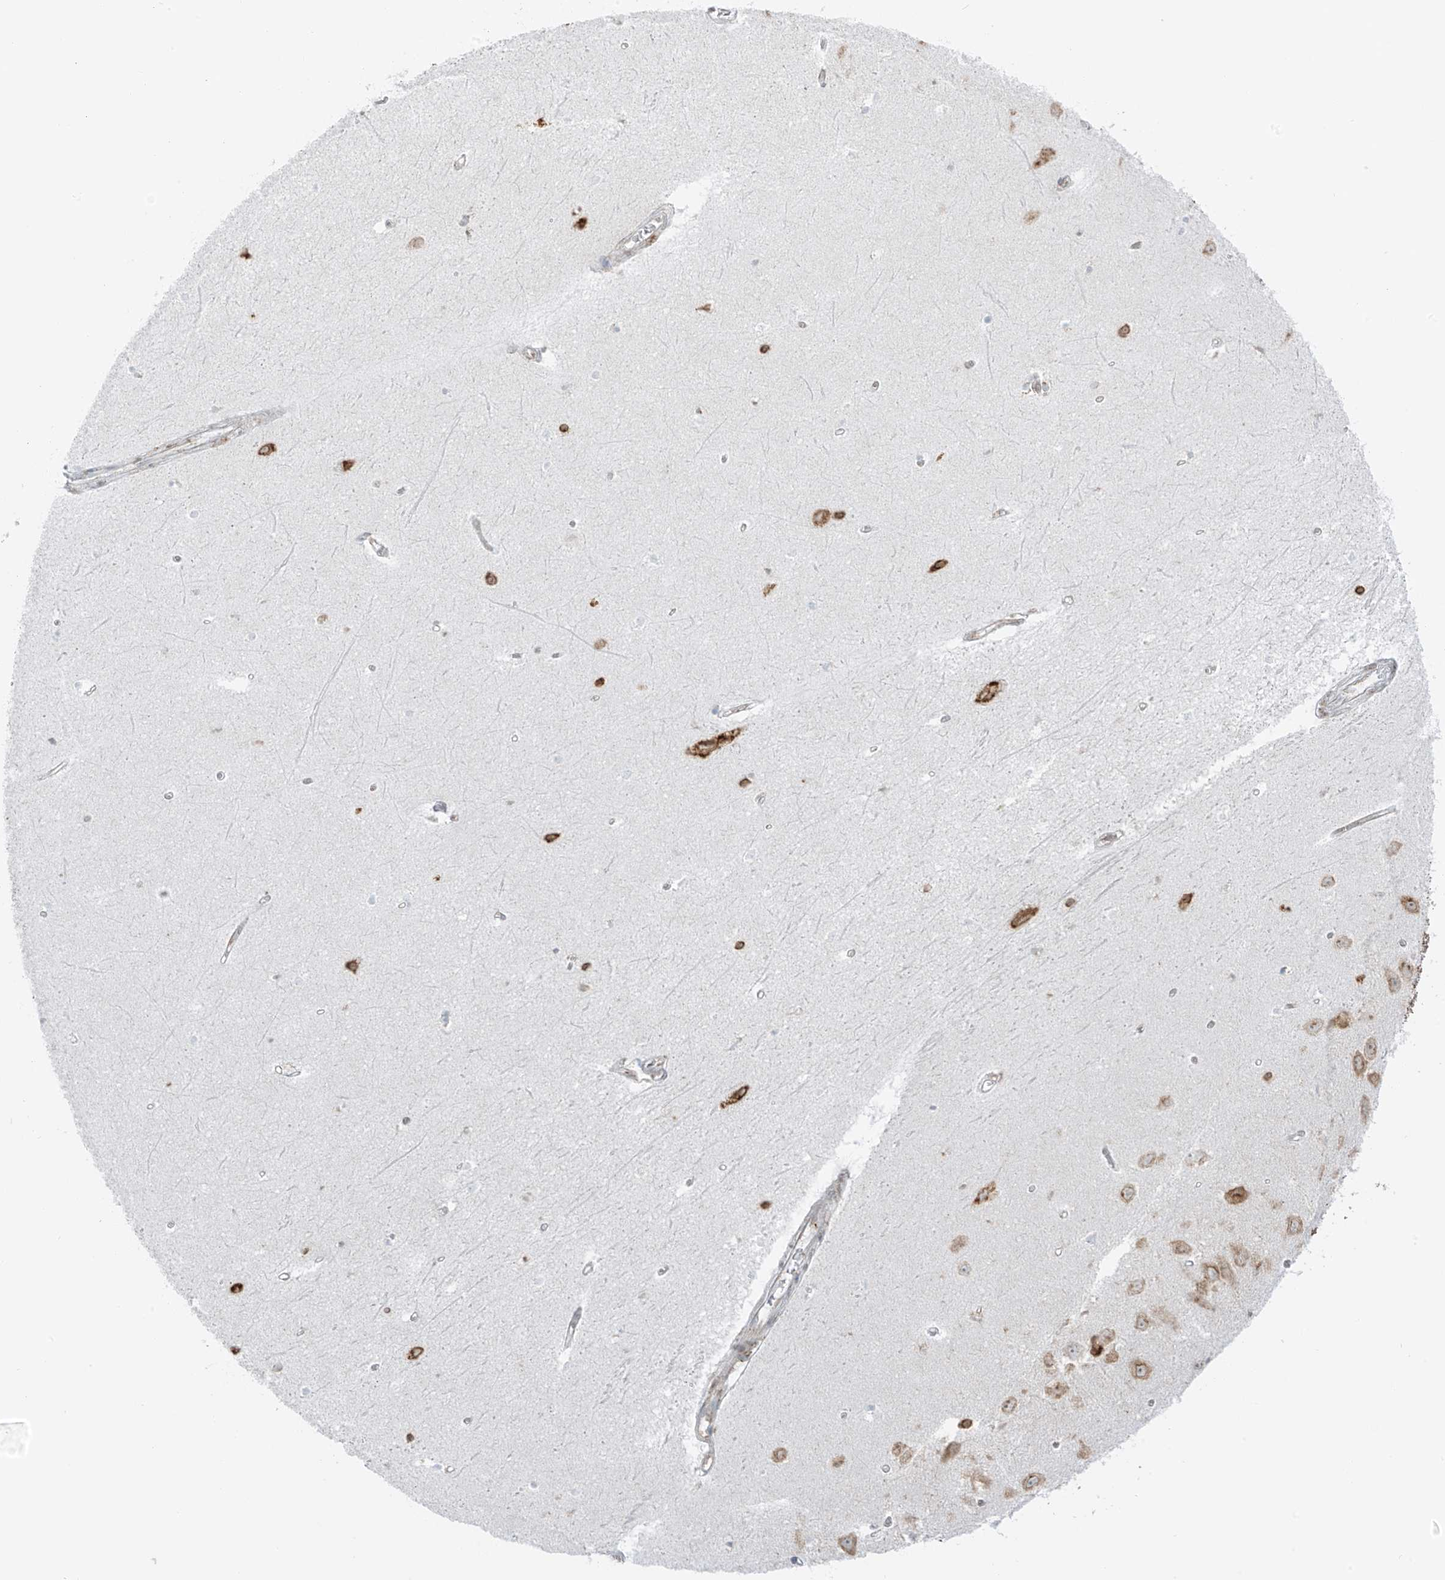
{"staining": {"intensity": "strong", "quantity": "<25%", "location": "cytoplasmic/membranous"}, "tissue": "hippocampus", "cell_type": "Glial cells", "image_type": "normal", "snomed": [{"axis": "morphology", "description": "Normal tissue, NOS"}, {"axis": "topography", "description": "Hippocampus"}], "caption": "This photomicrograph demonstrates normal hippocampus stained with immunohistochemistry (IHC) to label a protein in brown. The cytoplasmic/membranous of glial cells show strong positivity for the protein. Nuclei are counter-stained blue.", "gene": "LRRC59", "patient": {"sex": "female", "age": 64}}